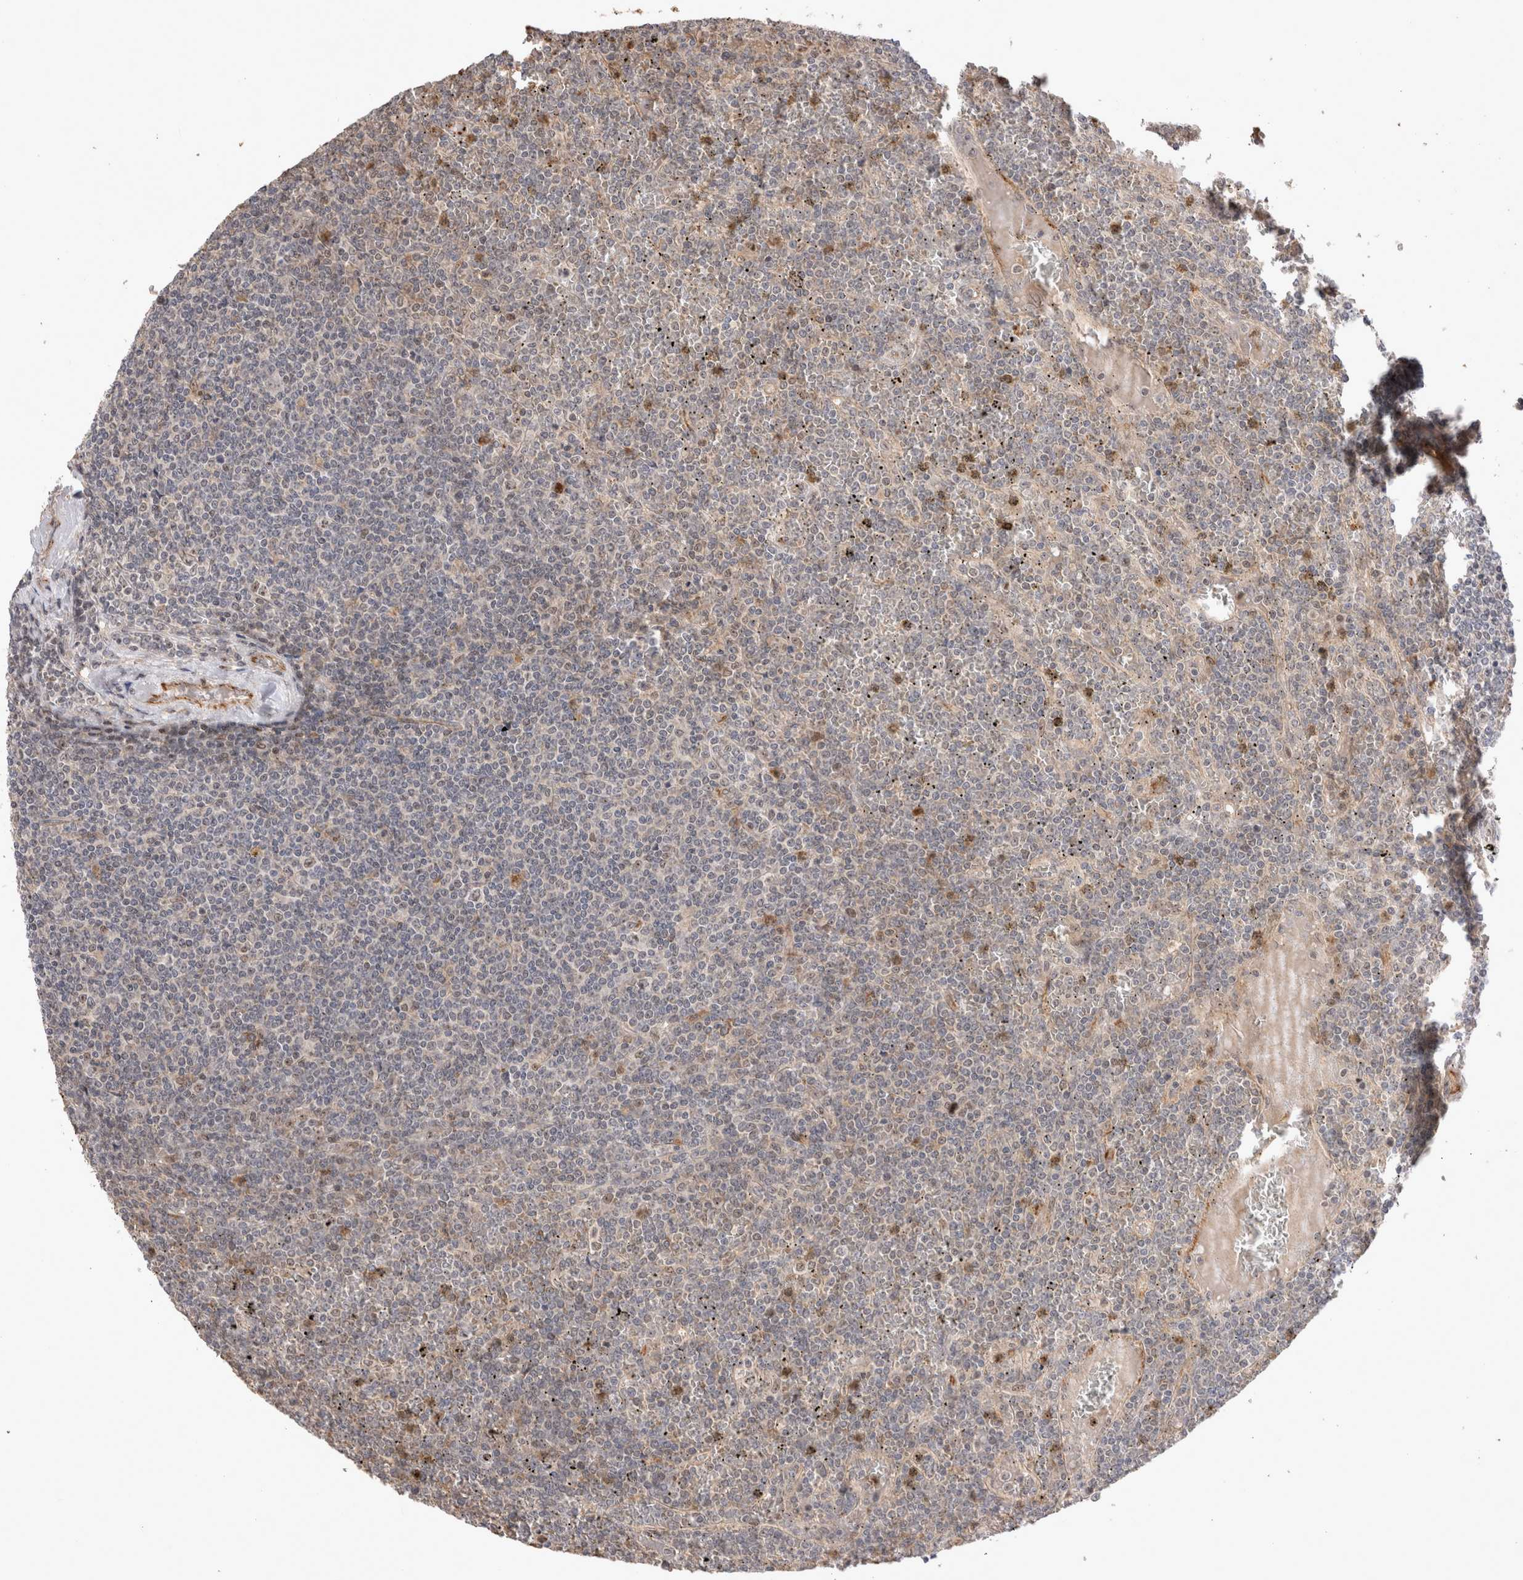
{"staining": {"intensity": "weak", "quantity": "25%-75%", "location": "nuclear"}, "tissue": "lymphoma", "cell_type": "Tumor cells", "image_type": "cancer", "snomed": [{"axis": "morphology", "description": "Malignant lymphoma, non-Hodgkin's type, Low grade"}, {"axis": "topography", "description": "Spleen"}], "caption": "This micrograph shows malignant lymphoma, non-Hodgkin's type (low-grade) stained with immunohistochemistry (IHC) to label a protein in brown. The nuclear of tumor cells show weak positivity for the protein. Nuclei are counter-stained blue.", "gene": "STK11", "patient": {"sex": "female", "age": 19}}